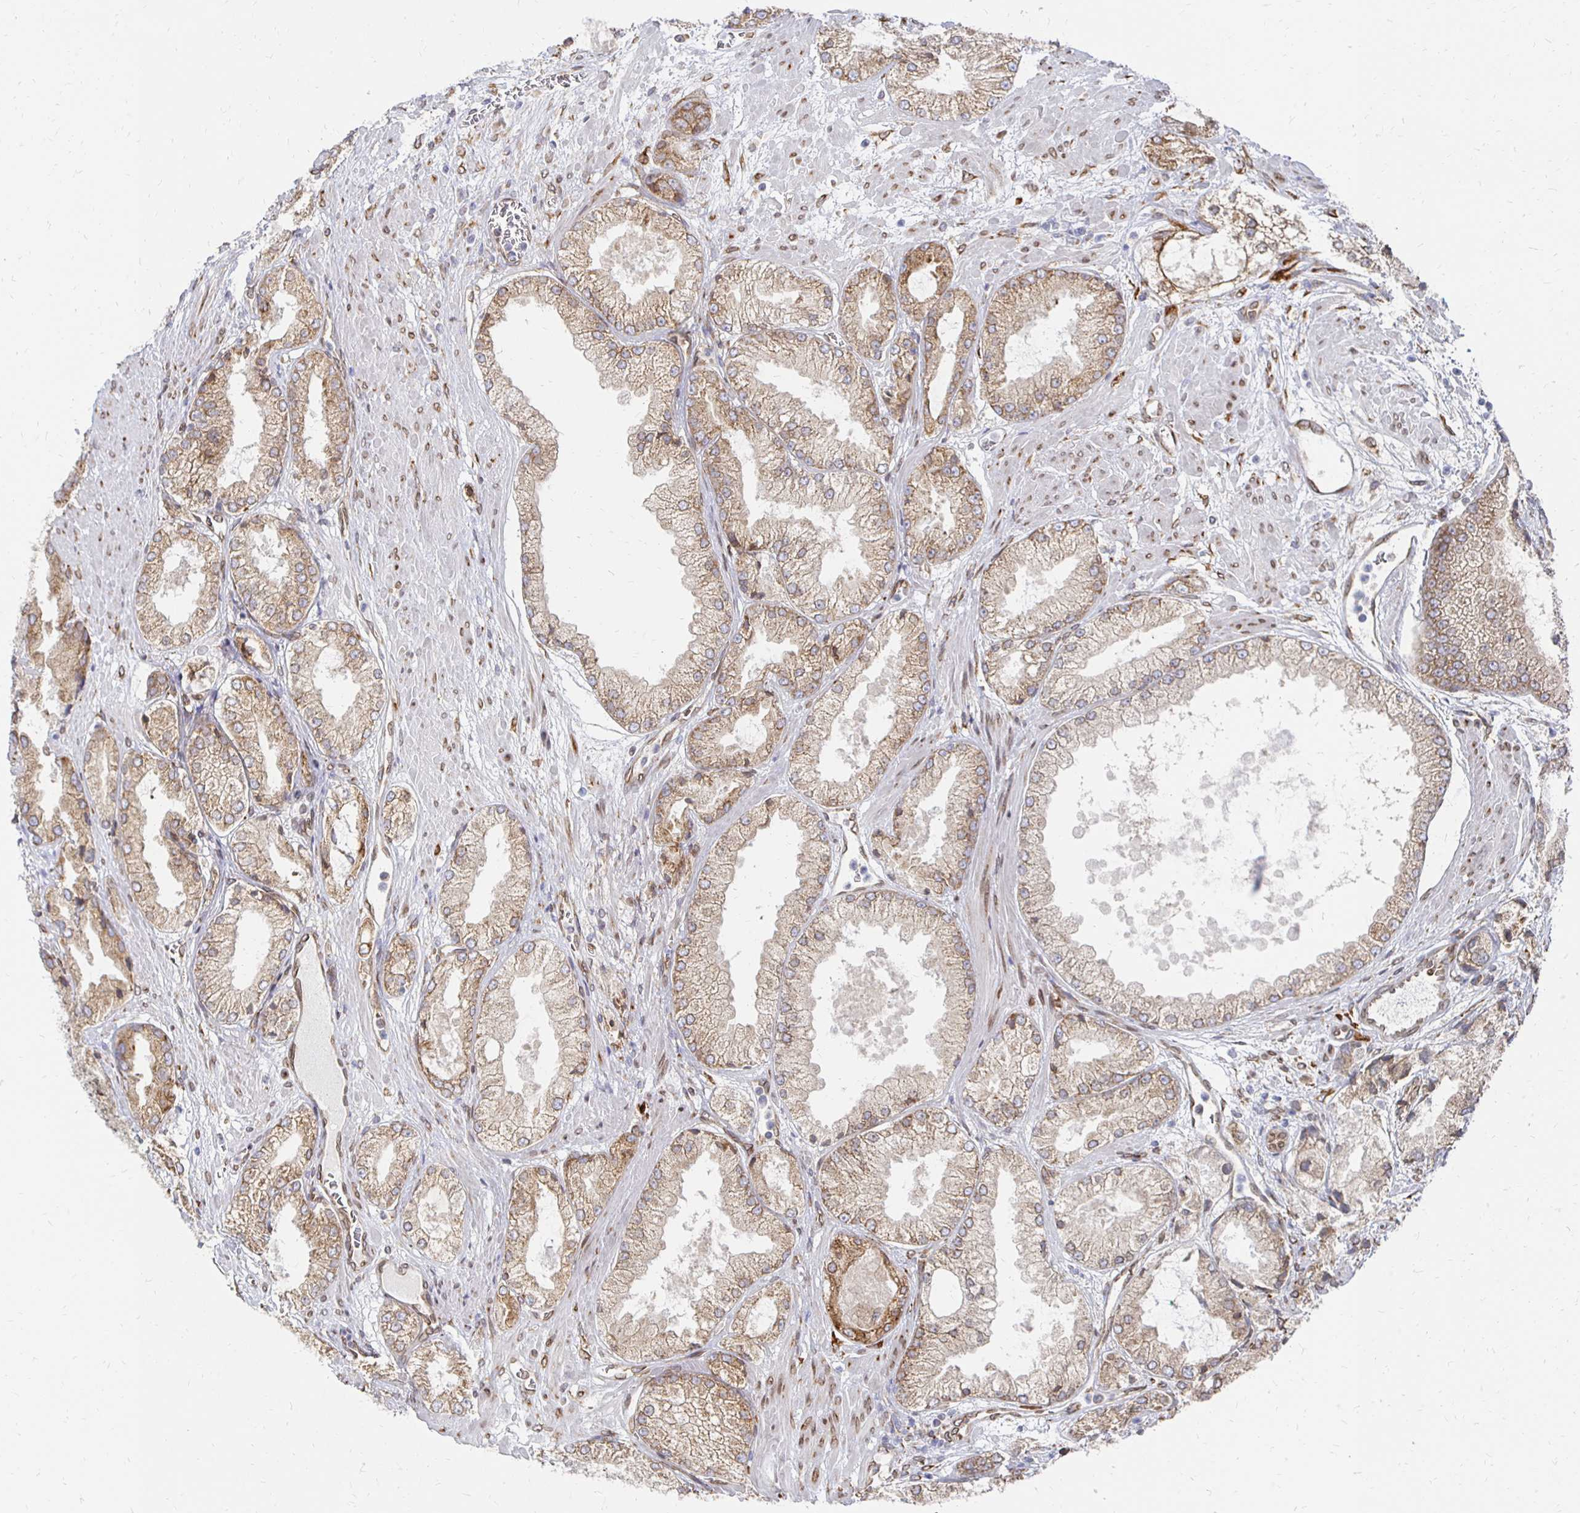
{"staining": {"intensity": "weak", "quantity": ">75%", "location": "cytoplasmic/membranous"}, "tissue": "prostate cancer", "cell_type": "Tumor cells", "image_type": "cancer", "snomed": [{"axis": "morphology", "description": "Adenocarcinoma, High grade"}, {"axis": "topography", "description": "Prostate"}], "caption": "Prostate cancer stained for a protein (brown) shows weak cytoplasmic/membranous positive expression in about >75% of tumor cells.", "gene": "PELI3", "patient": {"sex": "male", "age": 68}}